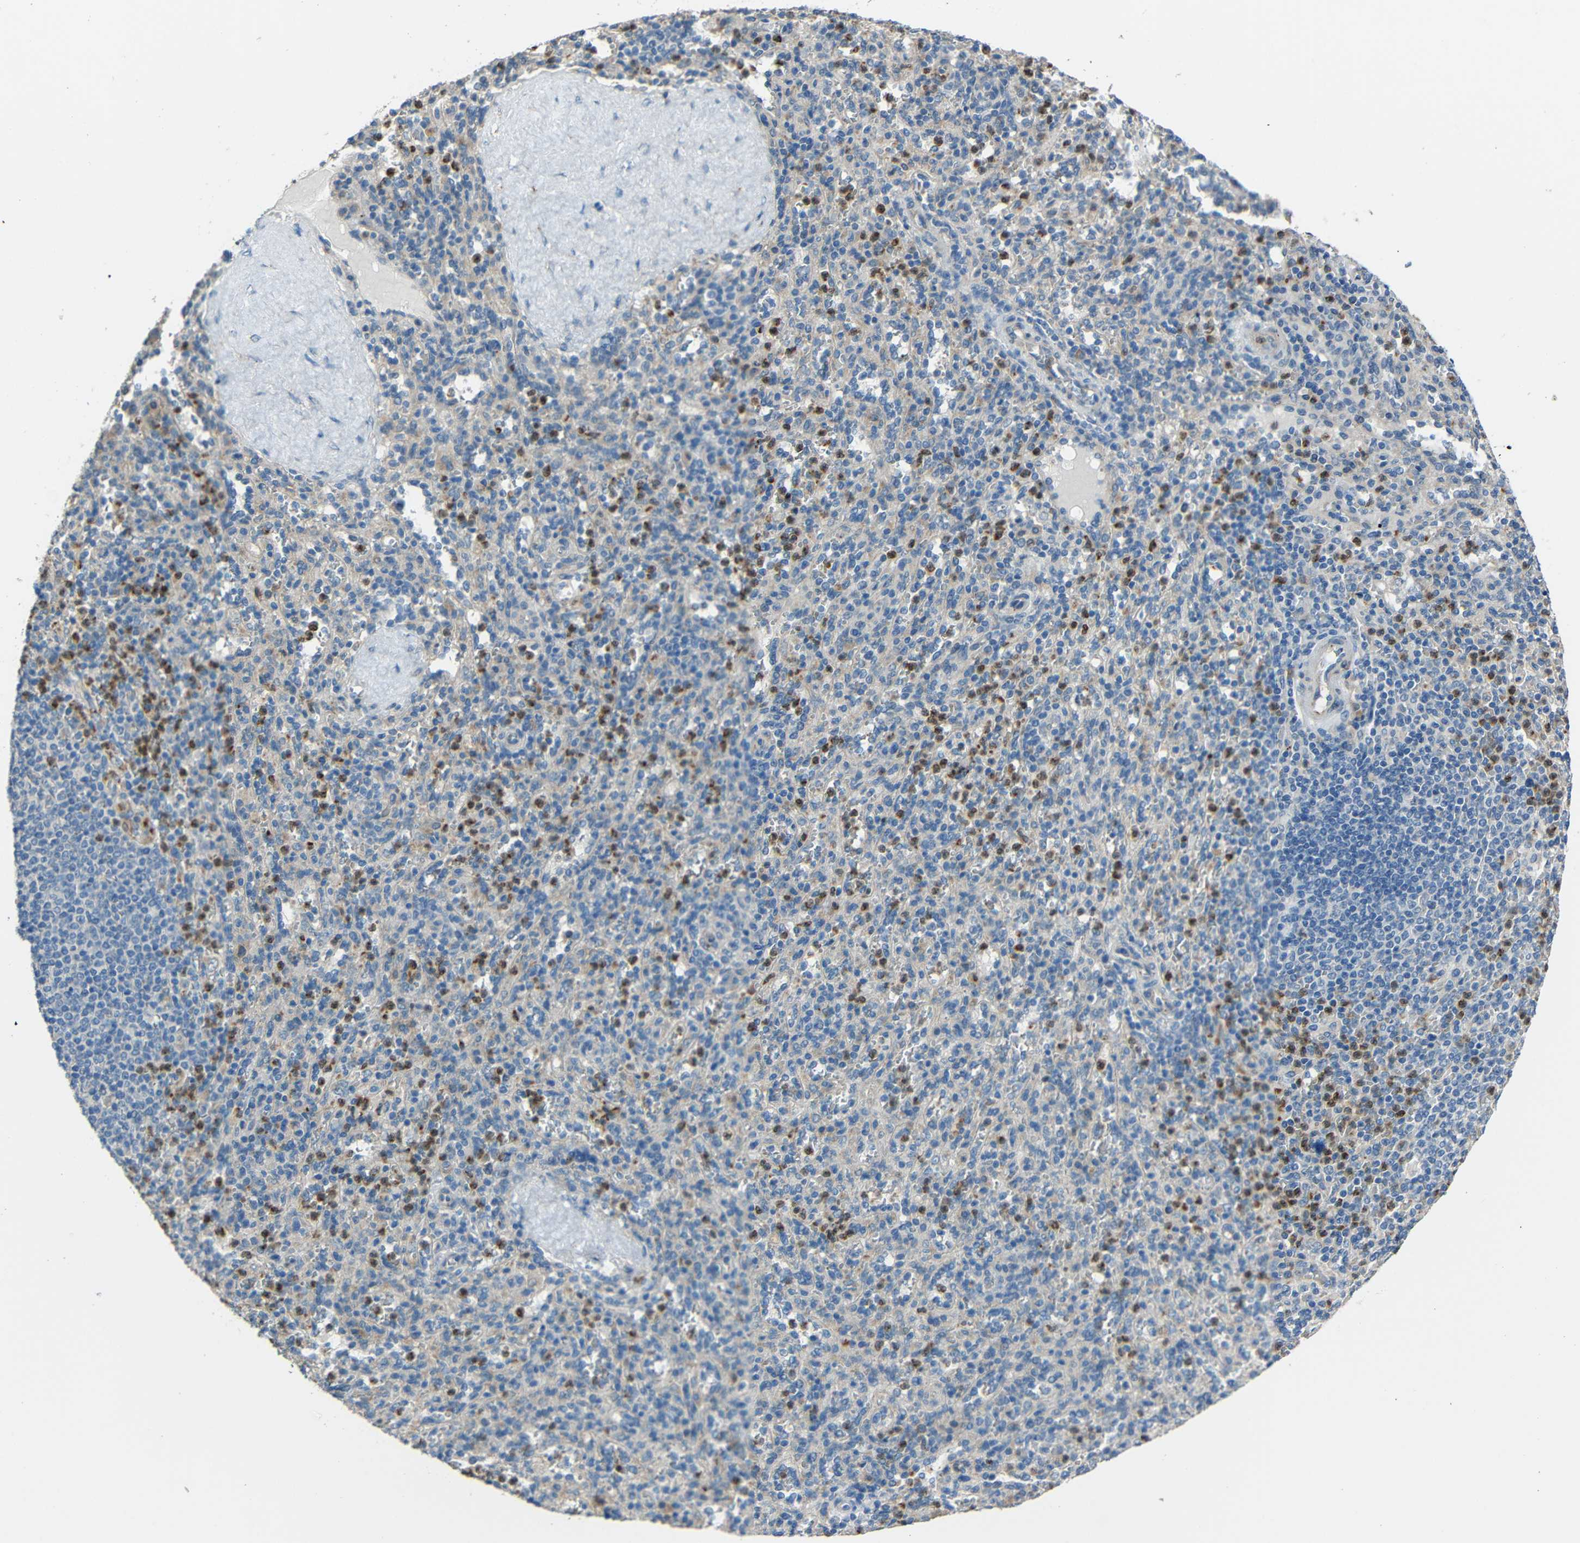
{"staining": {"intensity": "moderate", "quantity": "<25%", "location": "cytoplasmic/membranous"}, "tissue": "spleen", "cell_type": "Cells in red pulp", "image_type": "normal", "snomed": [{"axis": "morphology", "description": "Normal tissue, NOS"}, {"axis": "topography", "description": "Spleen"}], "caption": "Immunohistochemical staining of normal human spleen shows low levels of moderate cytoplasmic/membranous positivity in approximately <25% of cells in red pulp. (IHC, brightfield microscopy, high magnification).", "gene": "STBD1", "patient": {"sex": "male", "age": 36}}